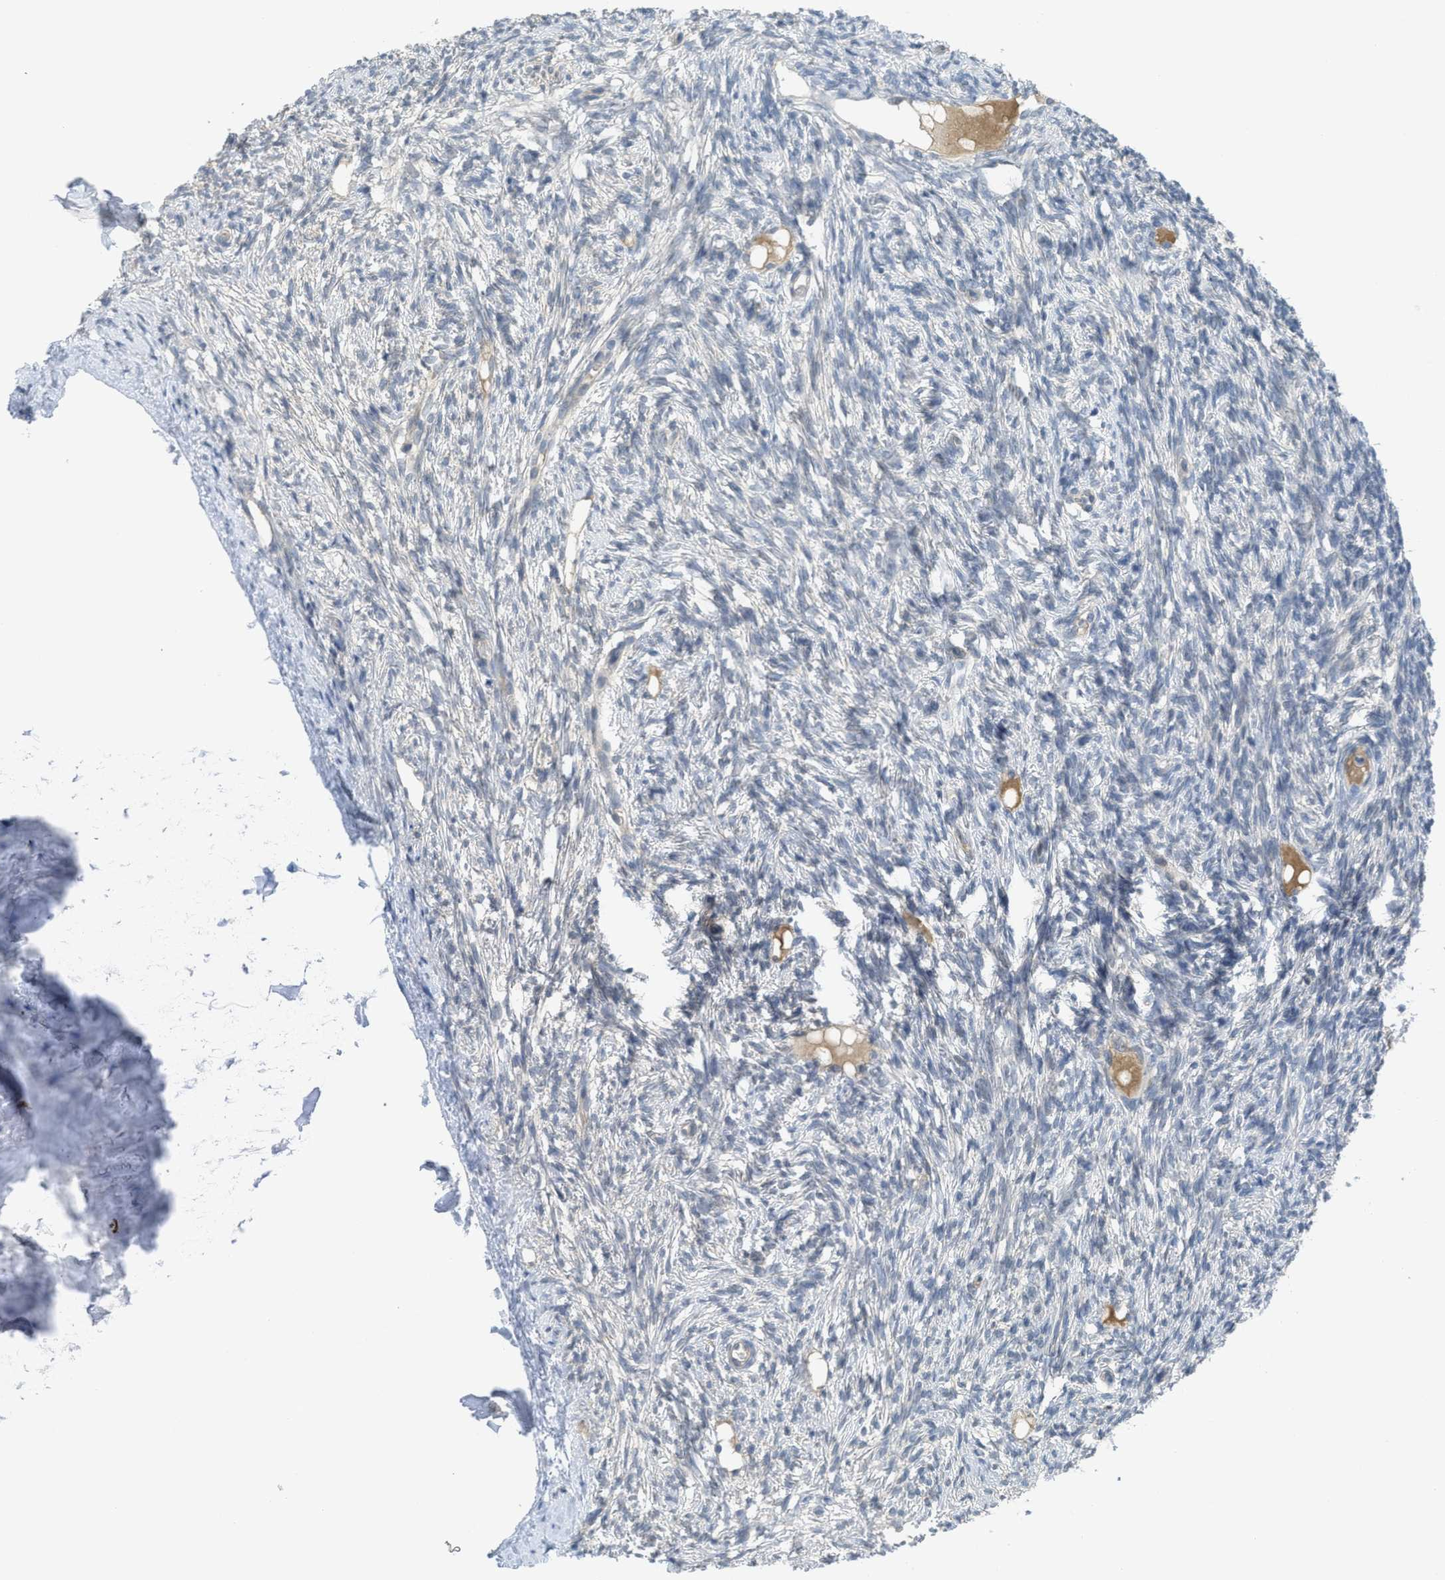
{"staining": {"intensity": "negative", "quantity": "none", "location": "none"}, "tissue": "ovary", "cell_type": "Ovarian stroma cells", "image_type": "normal", "snomed": [{"axis": "morphology", "description": "Normal tissue, NOS"}, {"axis": "topography", "description": "Ovary"}], "caption": "This is a micrograph of immunohistochemistry staining of unremarkable ovary, which shows no expression in ovarian stroma cells.", "gene": "TNFAIP1", "patient": {"sex": "female", "age": 33}}